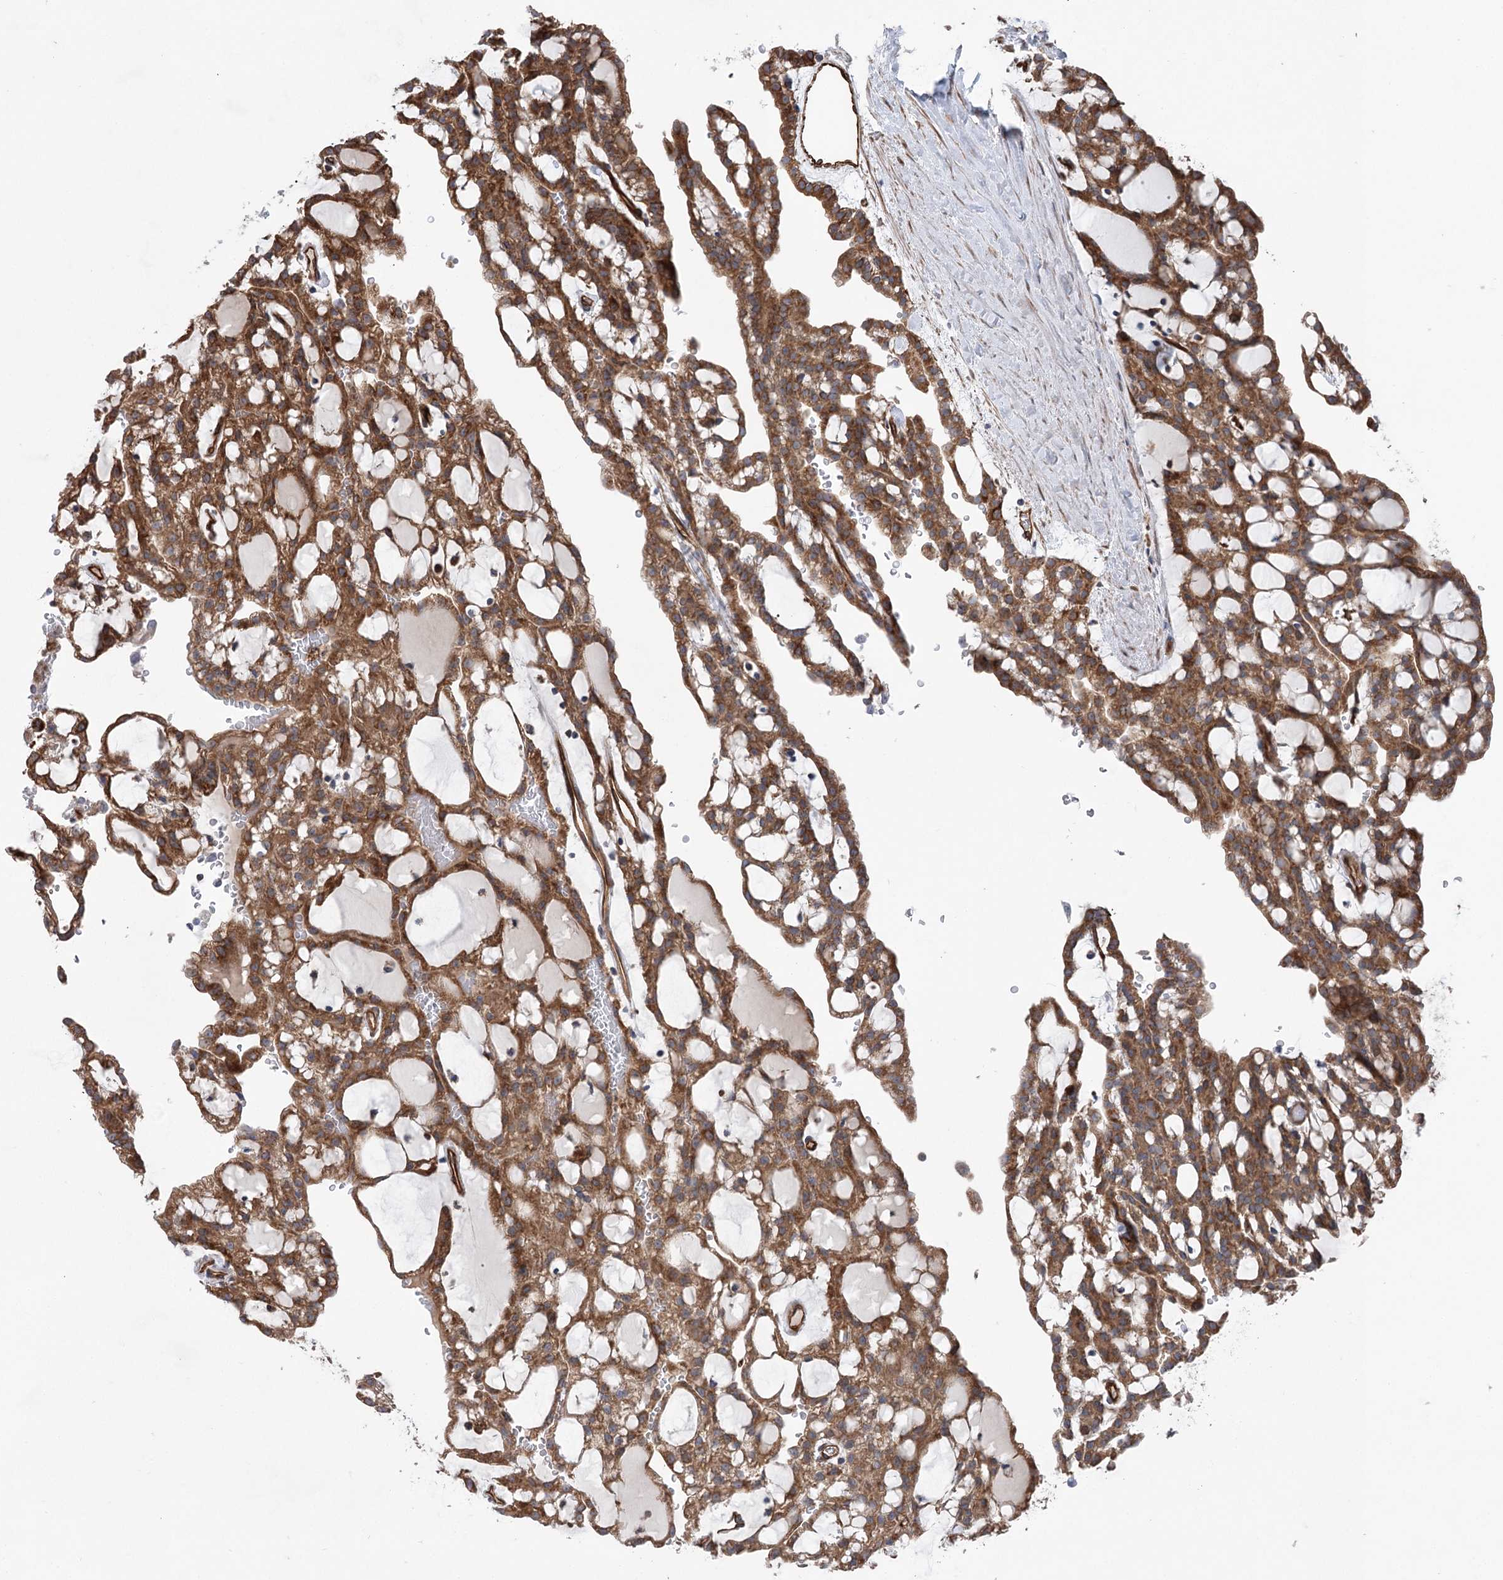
{"staining": {"intensity": "strong", "quantity": ">75%", "location": "cytoplasmic/membranous"}, "tissue": "renal cancer", "cell_type": "Tumor cells", "image_type": "cancer", "snomed": [{"axis": "morphology", "description": "Adenocarcinoma, NOS"}, {"axis": "topography", "description": "Kidney"}], "caption": "IHC staining of renal cancer, which shows high levels of strong cytoplasmic/membranous expression in about >75% of tumor cells indicating strong cytoplasmic/membranous protein positivity. The staining was performed using DAB (brown) for protein detection and nuclei were counterstained in hematoxylin (blue).", "gene": "MTPAP", "patient": {"sex": "male", "age": 63}}